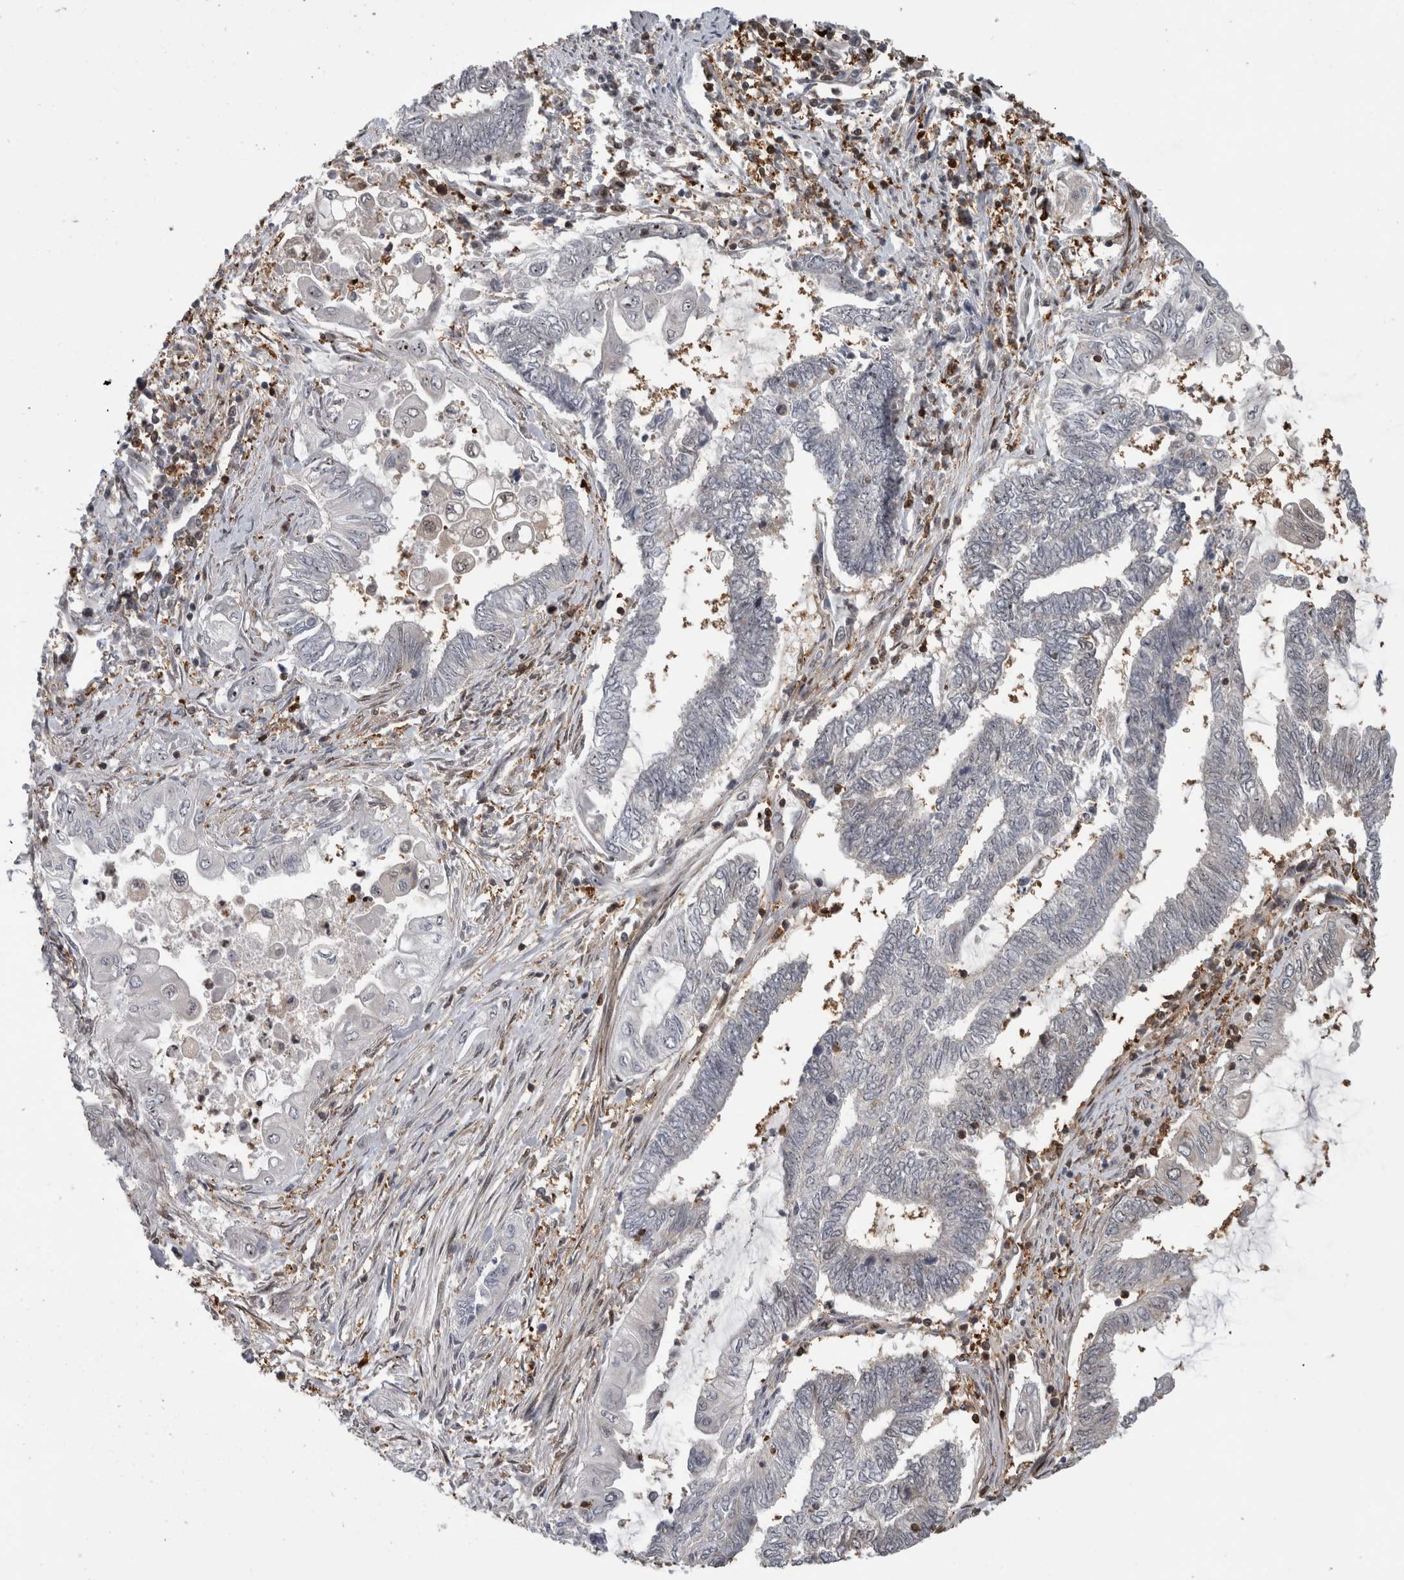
{"staining": {"intensity": "negative", "quantity": "none", "location": "none"}, "tissue": "endometrial cancer", "cell_type": "Tumor cells", "image_type": "cancer", "snomed": [{"axis": "morphology", "description": "Adenocarcinoma, NOS"}, {"axis": "topography", "description": "Uterus"}, {"axis": "topography", "description": "Endometrium"}], "caption": "DAB (3,3'-diaminobenzidine) immunohistochemical staining of human endometrial adenocarcinoma displays no significant staining in tumor cells.", "gene": "TDRD7", "patient": {"sex": "female", "age": 70}}